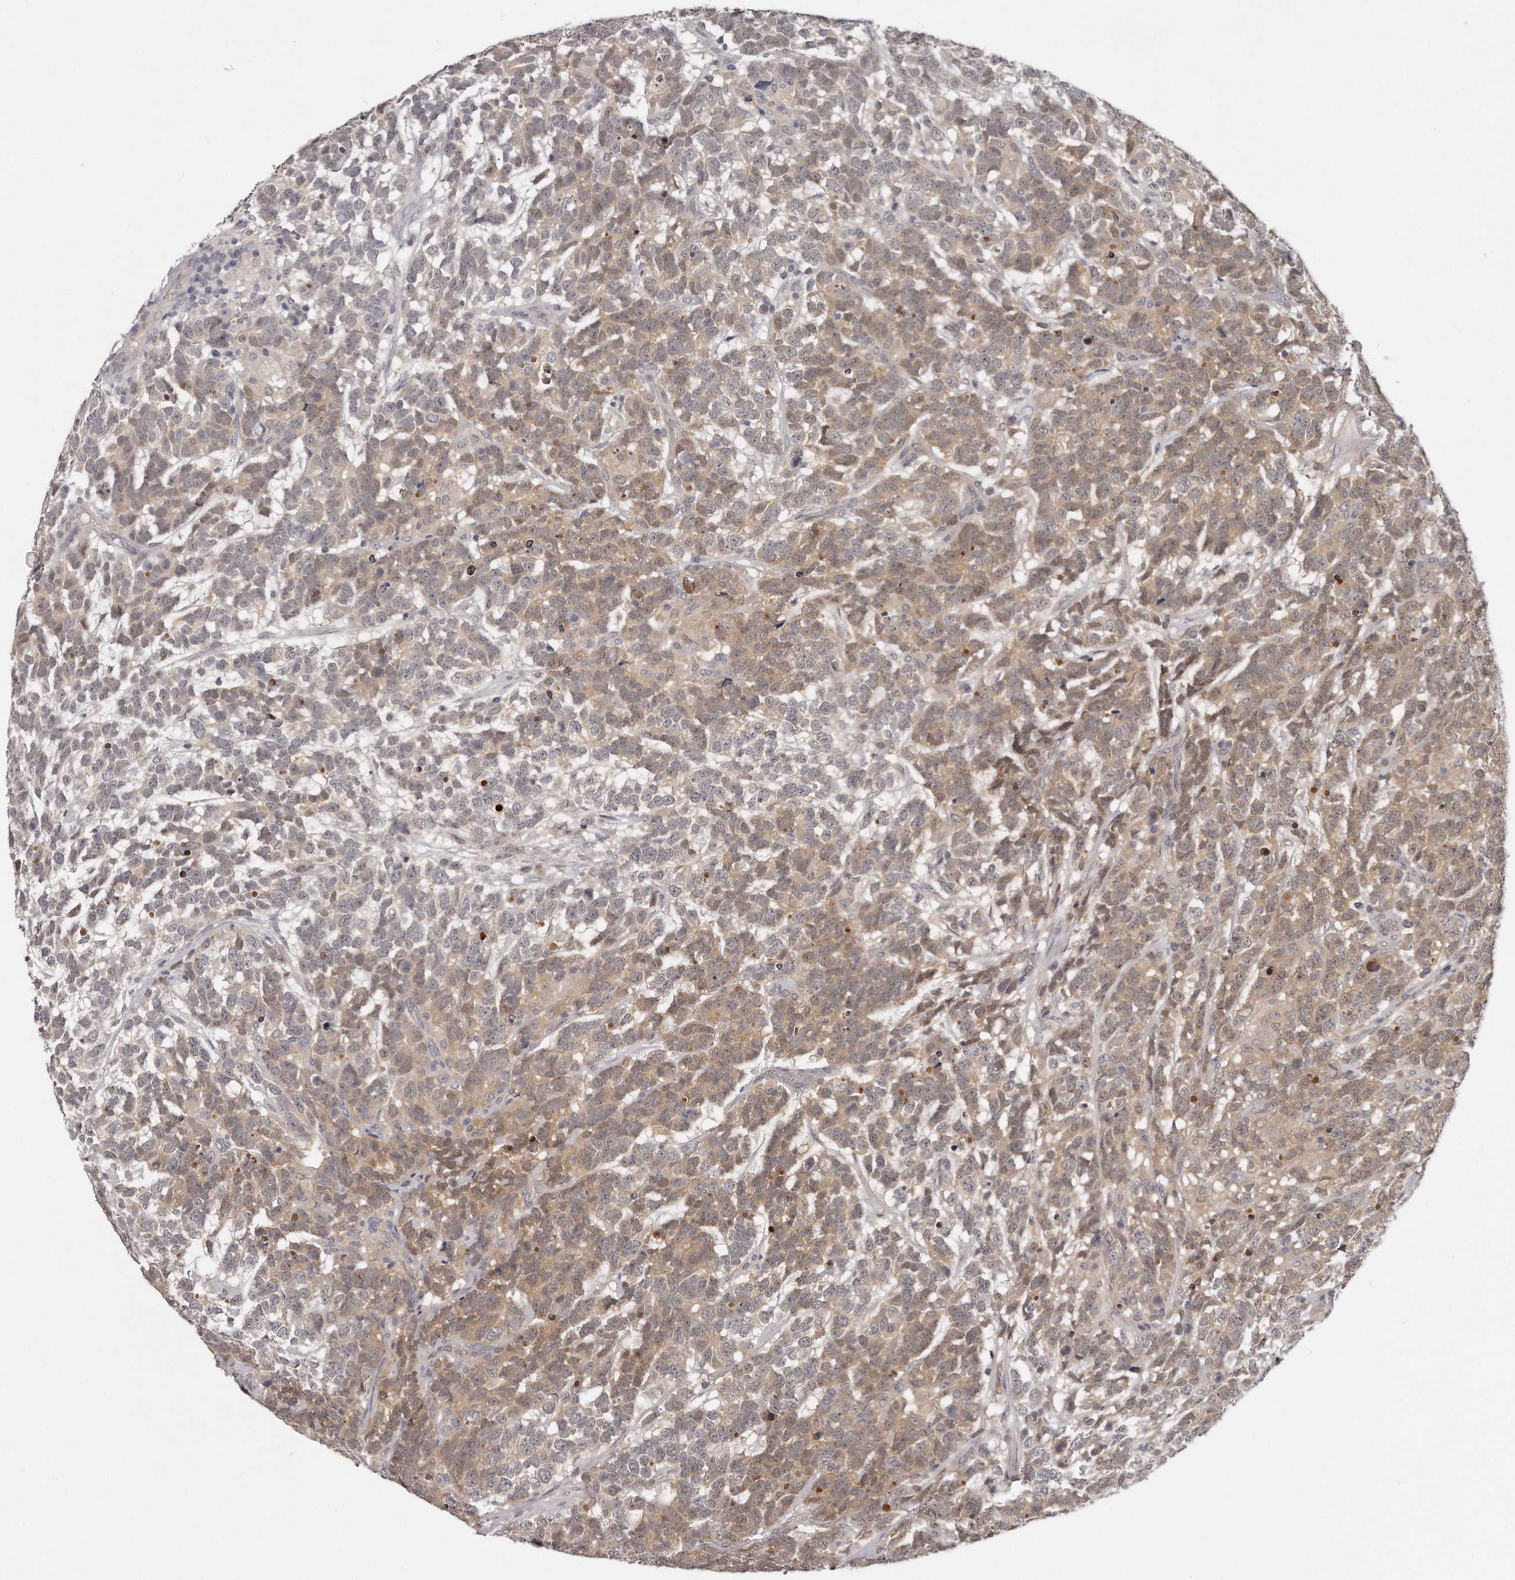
{"staining": {"intensity": "moderate", "quantity": ">75%", "location": "cytoplasmic/membranous"}, "tissue": "testis cancer", "cell_type": "Tumor cells", "image_type": "cancer", "snomed": [{"axis": "morphology", "description": "Carcinoma, Embryonal, NOS"}, {"axis": "topography", "description": "Testis"}], "caption": "Tumor cells display moderate cytoplasmic/membranous staining in about >75% of cells in testis cancer. Immunohistochemistry (ihc) stains the protein of interest in brown and the nuclei are stained blue.", "gene": "GGCT", "patient": {"sex": "male", "age": 26}}